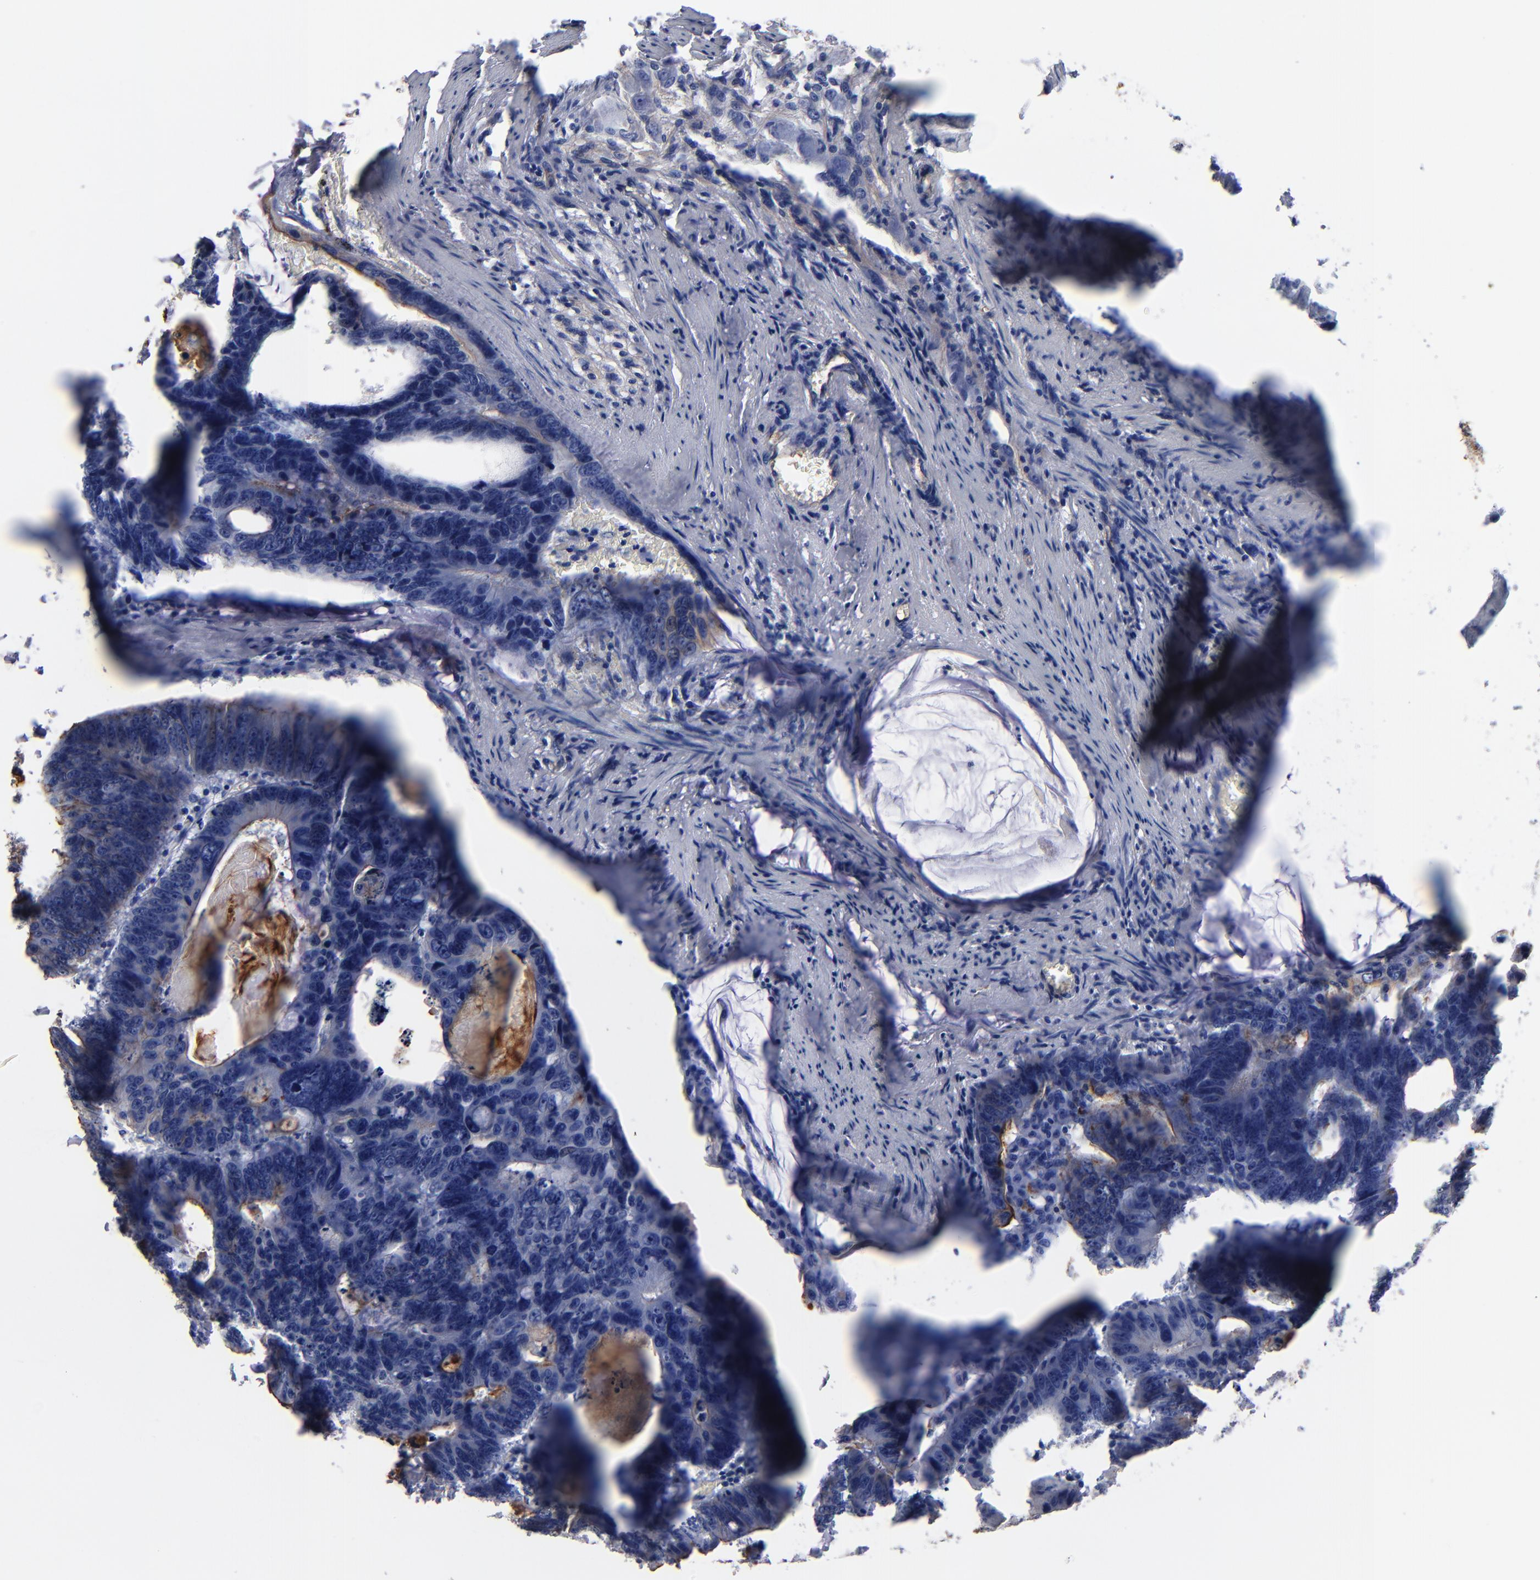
{"staining": {"intensity": "moderate", "quantity": "<25%", "location": "cytoplasmic/membranous"}, "tissue": "colorectal cancer", "cell_type": "Tumor cells", "image_type": "cancer", "snomed": [{"axis": "morphology", "description": "Adenocarcinoma, NOS"}, {"axis": "topography", "description": "Colon"}], "caption": "Immunohistochemistry of human colorectal adenocarcinoma exhibits low levels of moderate cytoplasmic/membranous expression in about <25% of tumor cells.", "gene": "TM4SF1", "patient": {"sex": "female", "age": 55}}